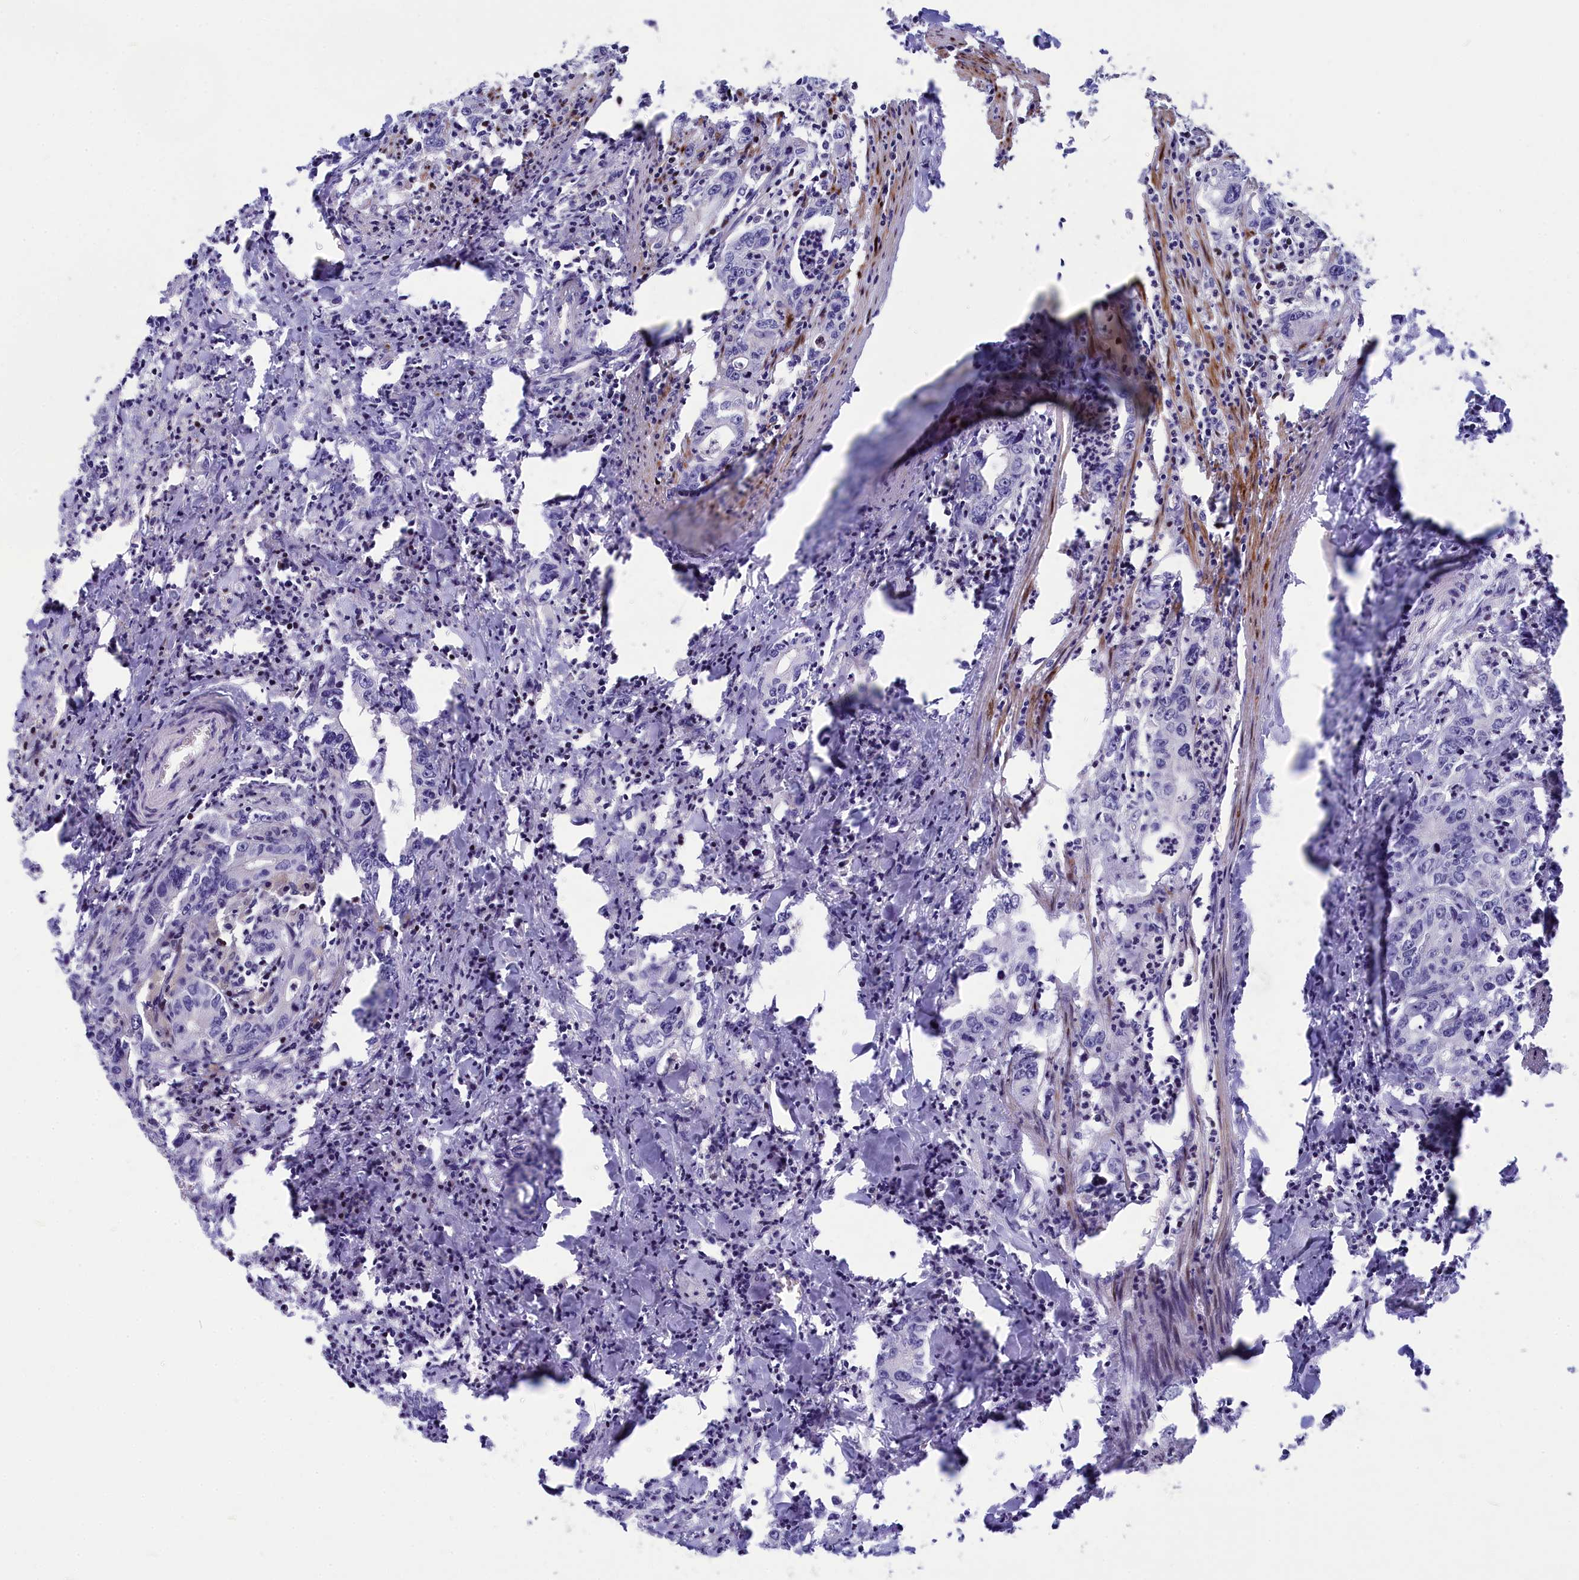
{"staining": {"intensity": "negative", "quantity": "none", "location": "none"}, "tissue": "colorectal cancer", "cell_type": "Tumor cells", "image_type": "cancer", "snomed": [{"axis": "morphology", "description": "Adenocarcinoma, NOS"}, {"axis": "topography", "description": "Colon"}], "caption": "Image shows no significant protein expression in tumor cells of colorectal cancer (adenocarcinoma).", "gene": "NKPD1", "patient": {"sex": "female", "age": 75}}